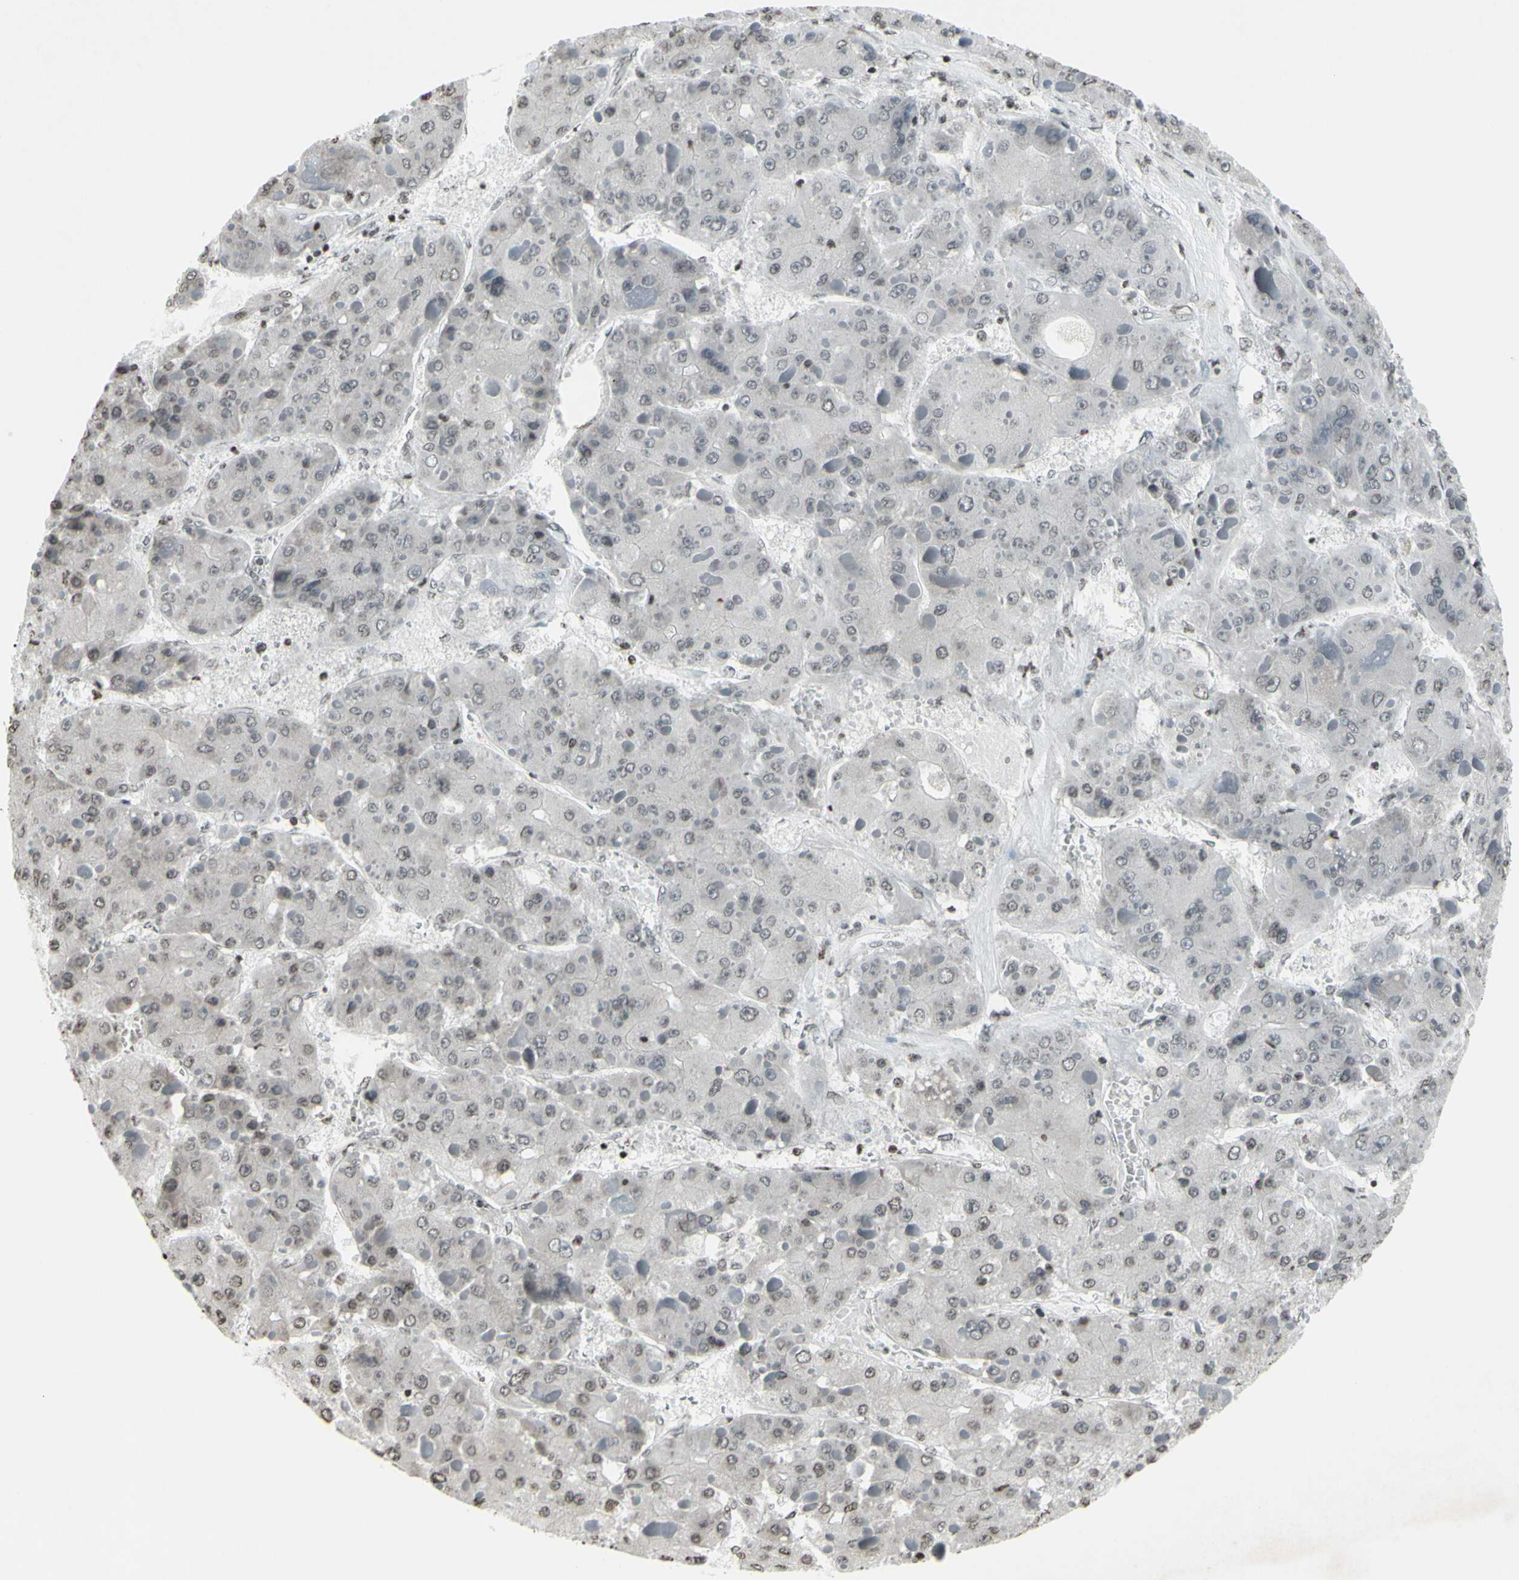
{"staining": {"intensity": "negative", "quantity": "none", "location": "none"}, "tissue": "liver cancer", "cell_type": "Tumor cells", "image_type": "cancer", "snomed": [{"axis": "morphology", "description": "Carcinoma, Hepatocellular, NOS"}, {"axis": "topography", "description": "Liver"}], "caption": "Human hepatocellular carcinoma (liver) stained for a protein using IHC displays no staining in tumor cells.", "gene": "CD79B", "patient": {"sex": "female", "age": 73}}